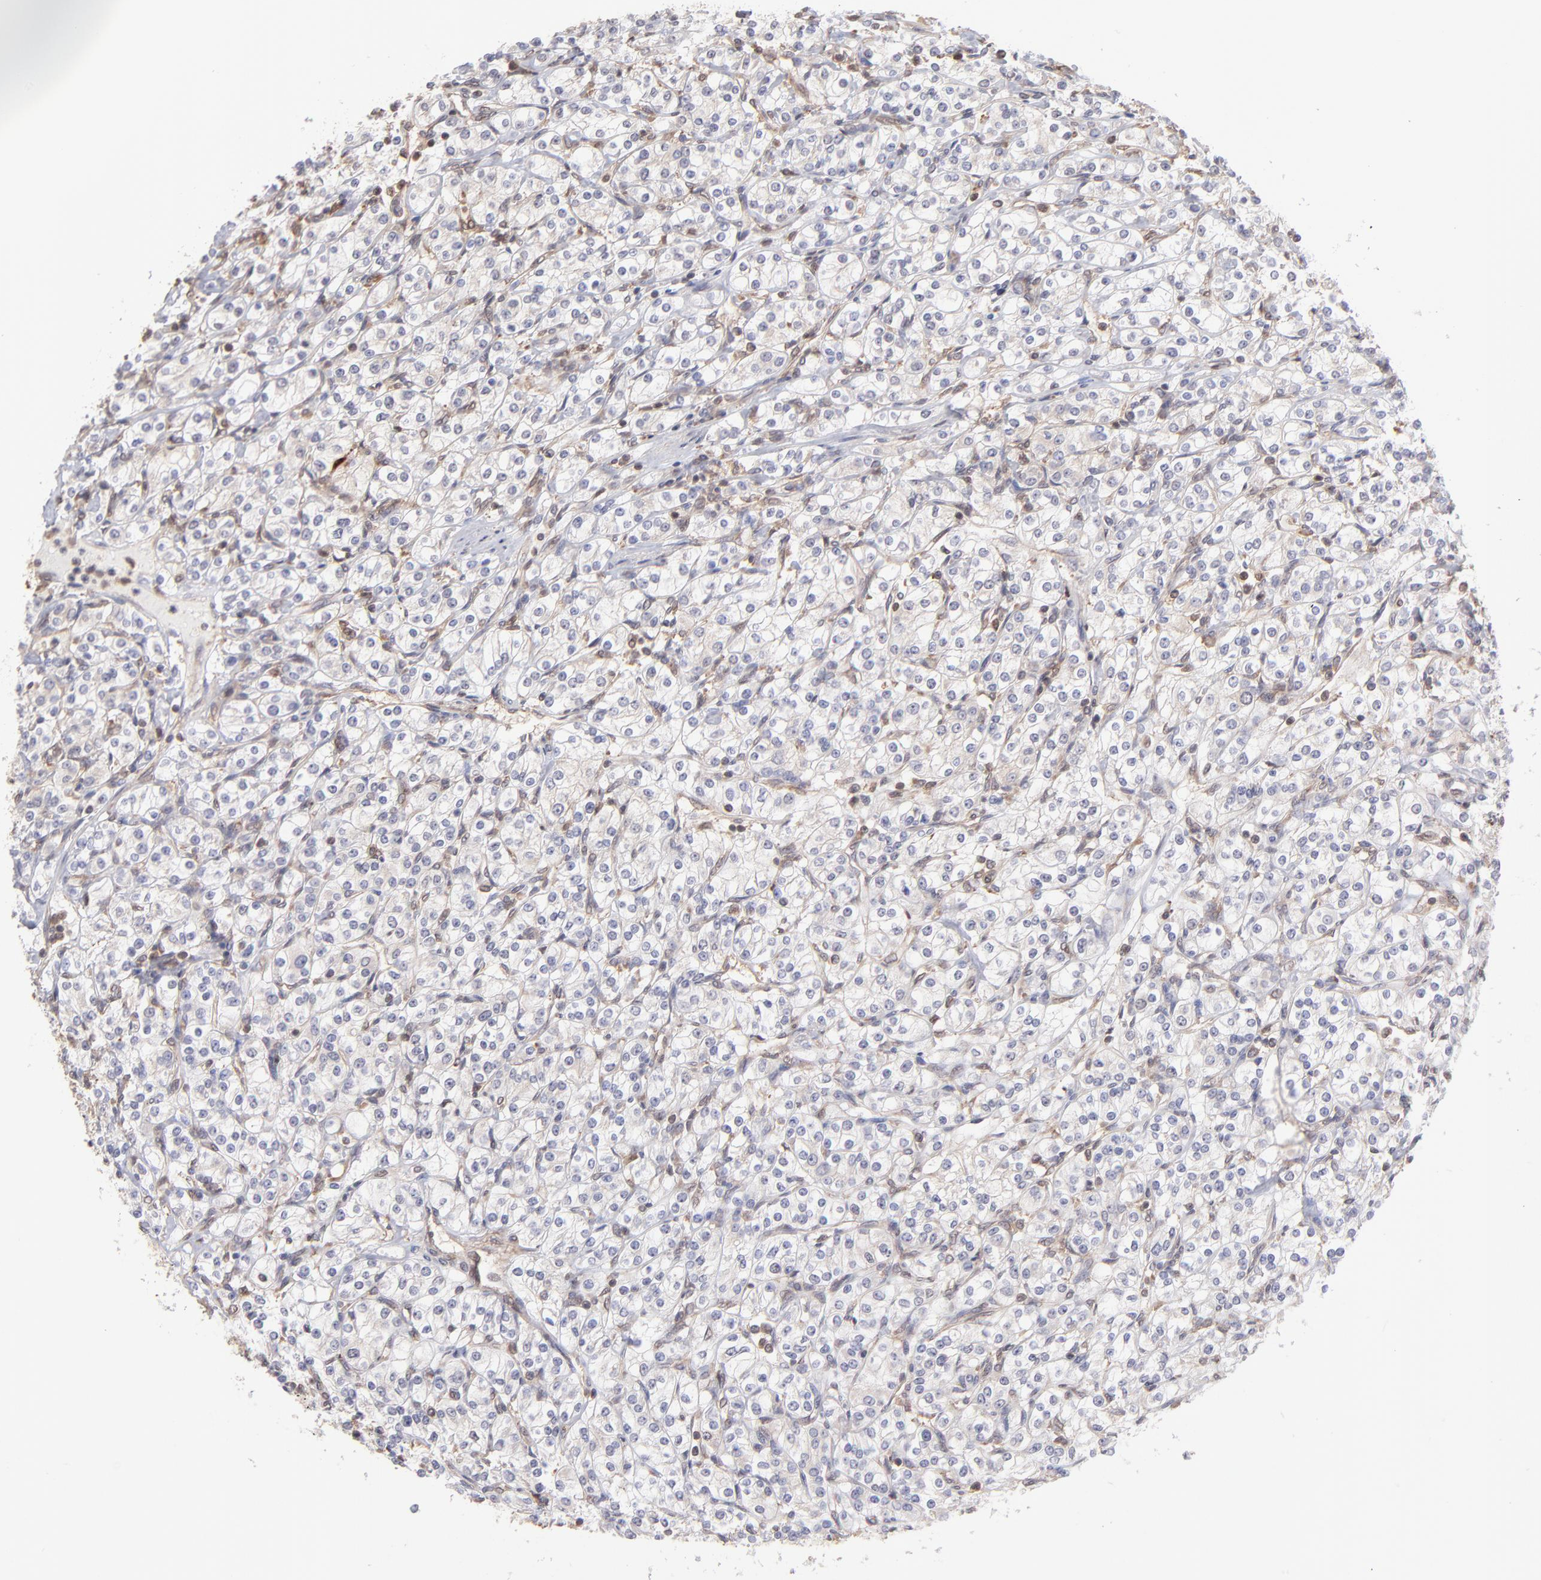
{"staining": {"intensity": "weak", "quantity": "<25%", "location": "cytoplasmic/membranous"}, "tissue": "renal cancer", "cell_type": "Tumor cells", "image_type": "cancer", "snomed": [{"axis": "morphology", "description": "Adenocarcinoma, NOS"}, {"axis": "topography", "description": "Kidney"}], "caption": "Tumor cells show no significant protein expression in renal cancer (adenocarcinoma).", "gene": "MAPRE1", "patient": {"sex": "male", "age": 77}}